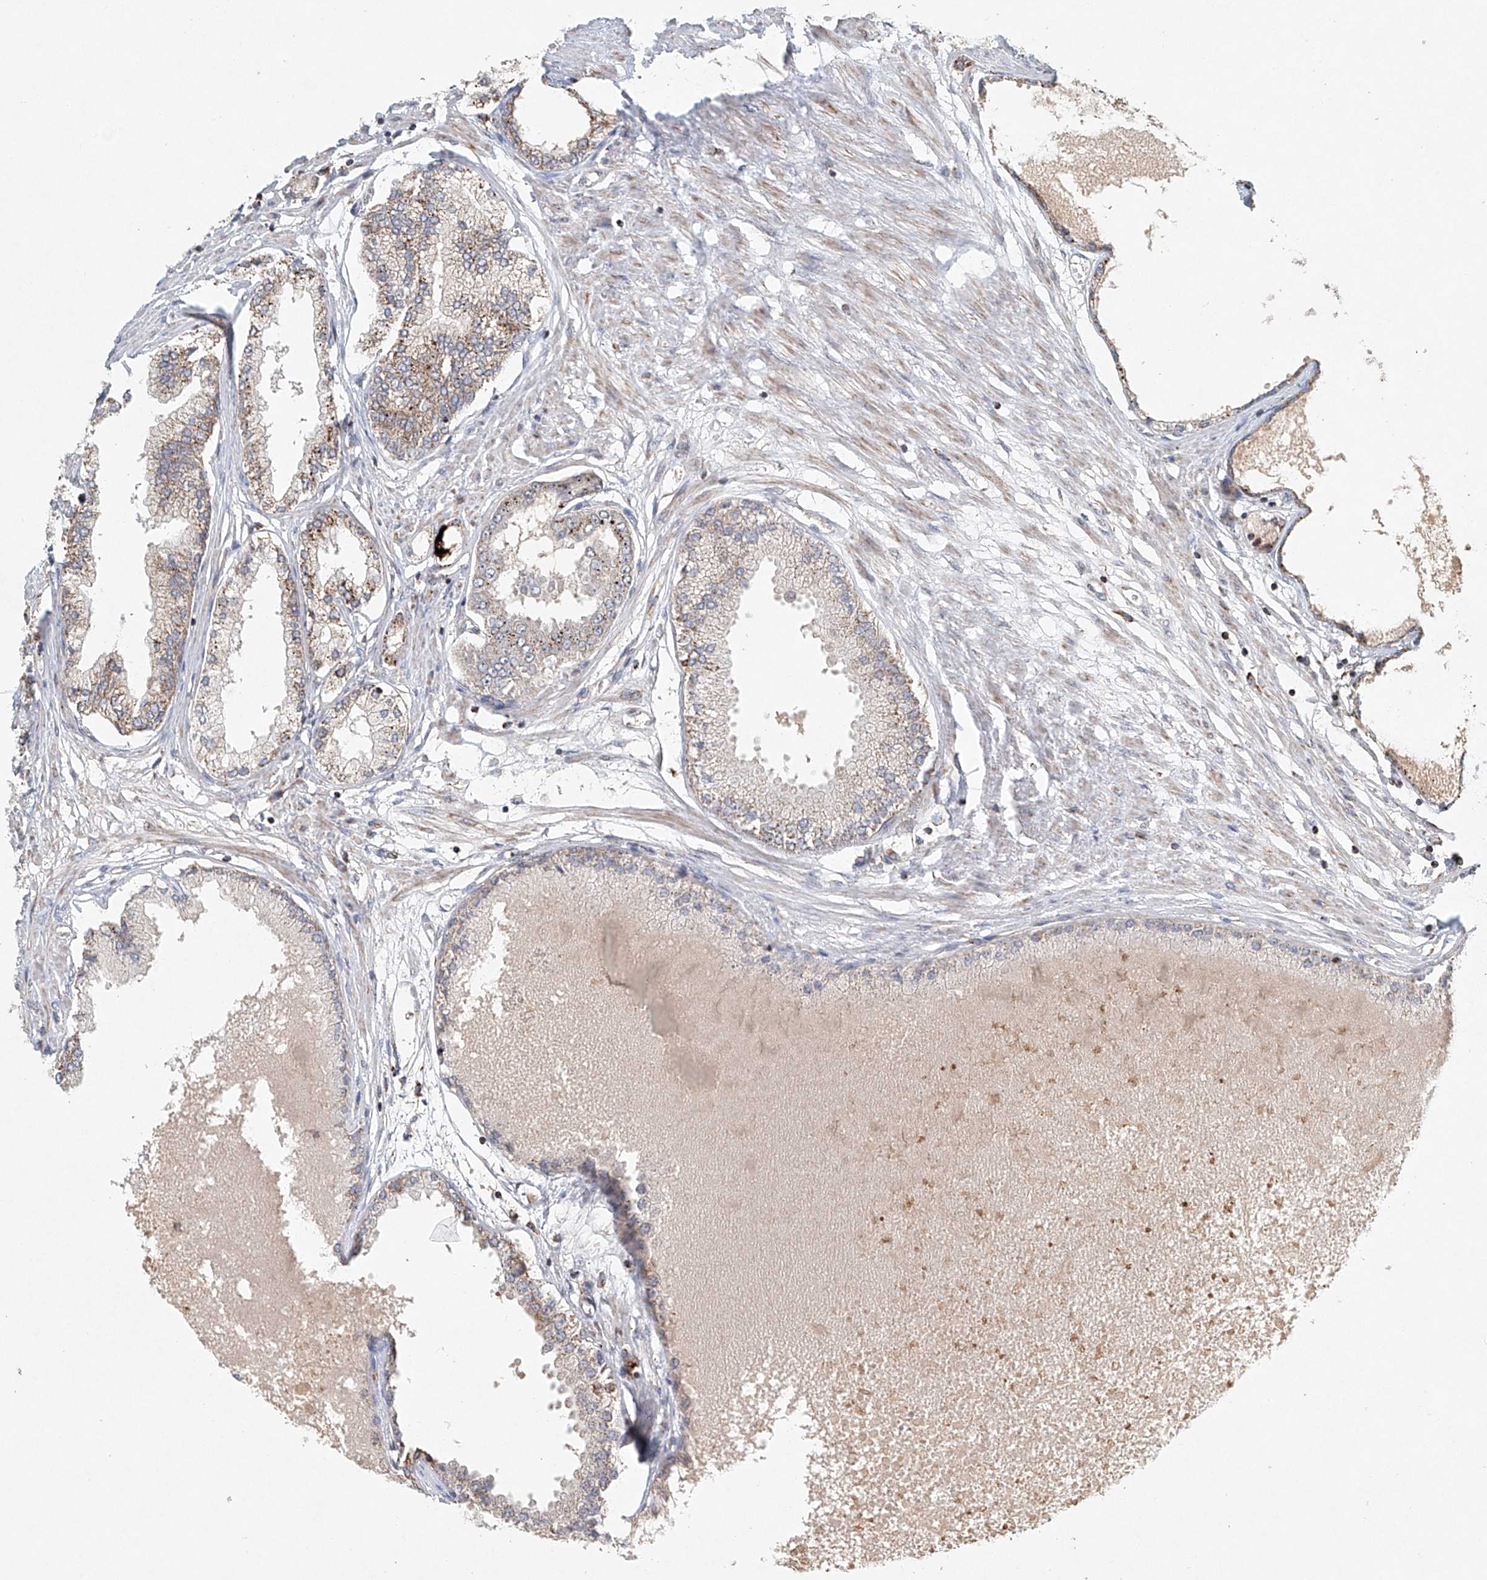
{"staining": {"intensity": "moderate", "quantity": ">75%", "location": "cytoplasmic/membranous"}, "tissue": "prostate cancer", "cell_type": "Tumor cells", "image_type": "cancer", "snomed": [{"axis": "morphology", "description": "Adenocarcinoma, Low grade"}, {"axis": "topography", "description": "Prostate"}], "caption": "Prostate low-grade adenocarcinoma stained with DAB immunohistochemistry reveals medium levels of moderate cytoplasmic/membranous positivity in about >75% of tumor cells. (IHC, brightfield microscopy, high magnification).", "gene": "DCAF11", "patient": {"sex": "male", "age": 63}}